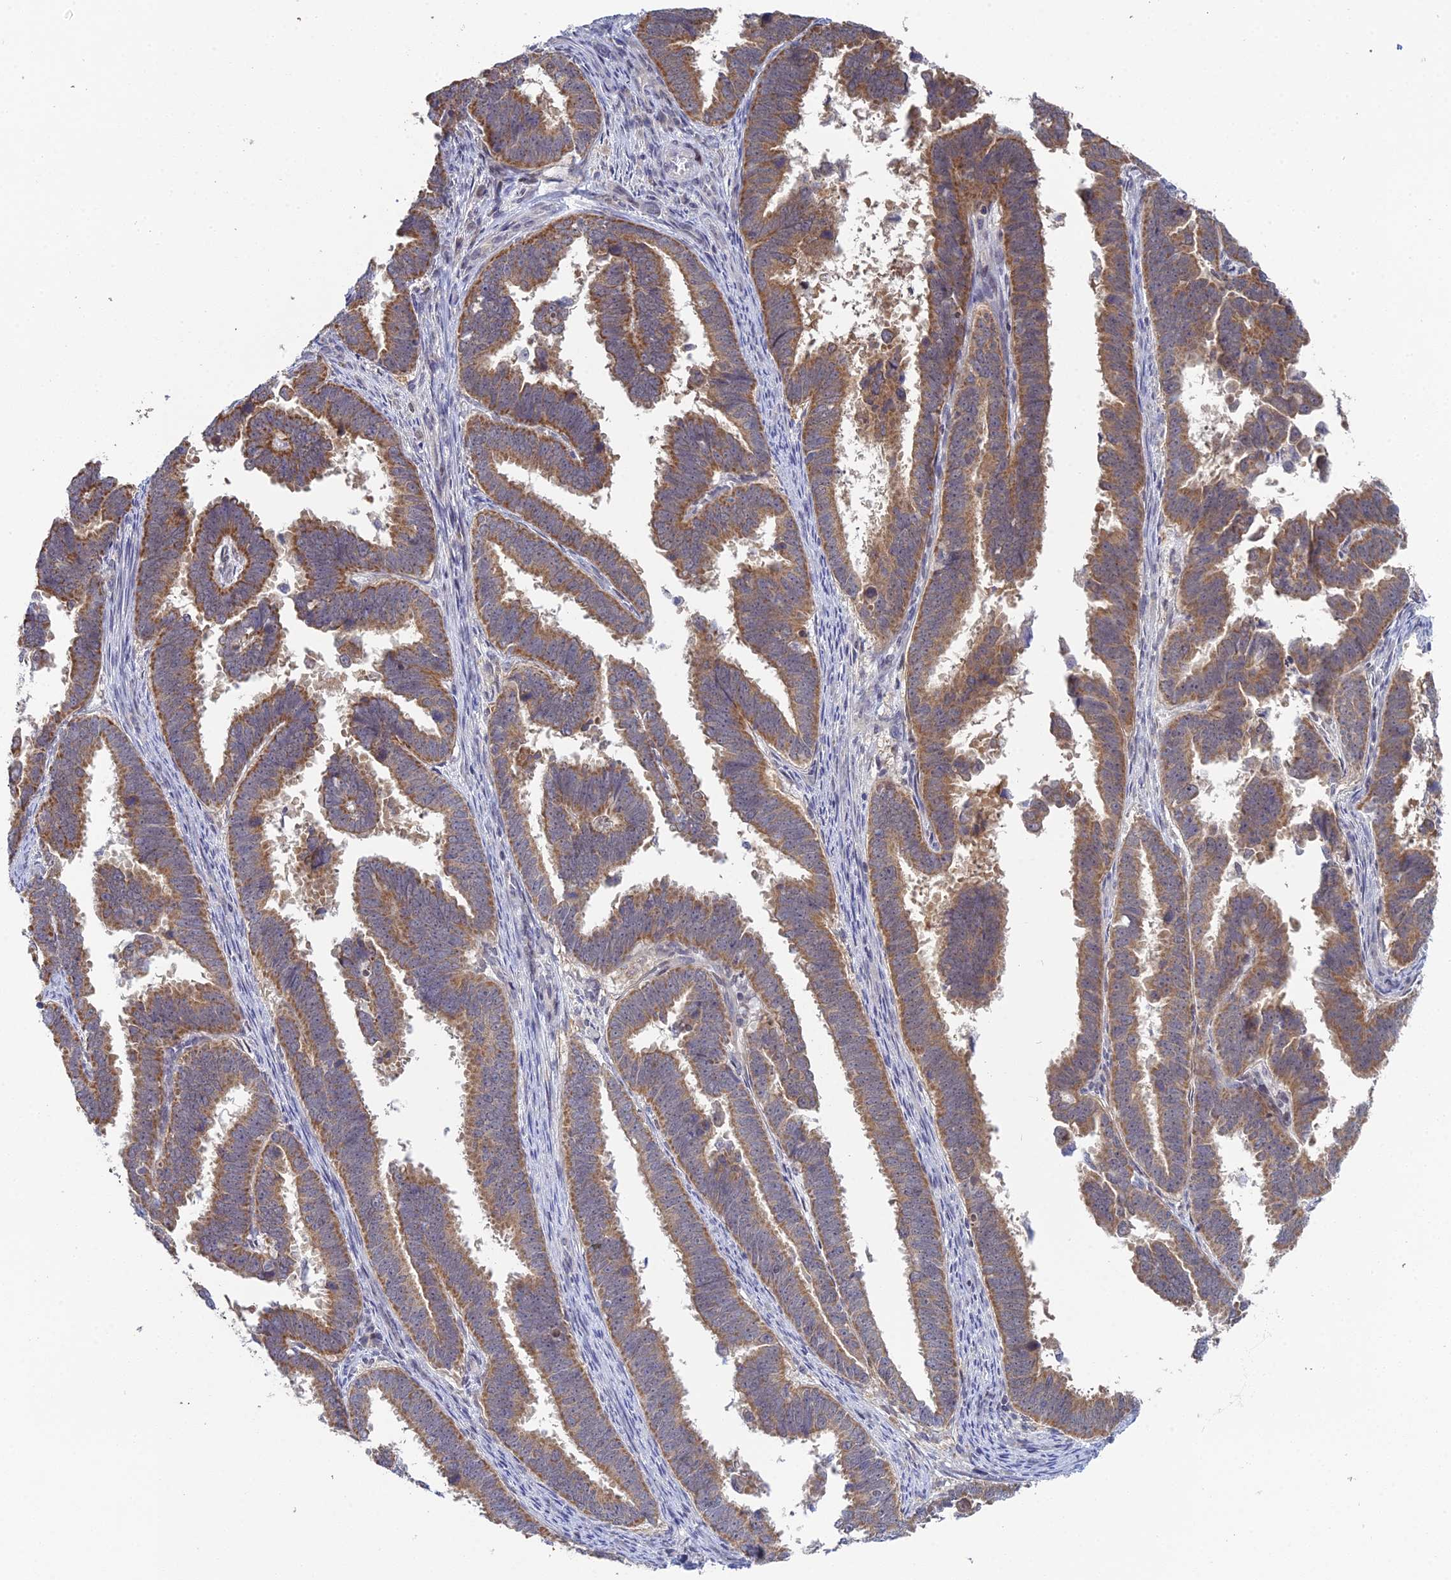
{"staining": {"intensity": "moderate", "quantity": ">75%", "location": "cytoplasmic/membranous"}, "tissue": "endometrial cancer", "cell_type": "Tumor cells", "image_type": "cancer", "snomed": [{"axis": "morphology", "description": "Adenocarcinoma, NOS"}, {"axis": "topography", "description": "Endometrium"}], "caption": "Approximately >75% of tumor cells in human adenocarcinoma (endometrial) display moderate cytoplasmic/membranous protein positivity as visualized by brown immunohistochemical staining.", "gene": "ELOA2", "patient": {"sex": "female", "age": 75}}